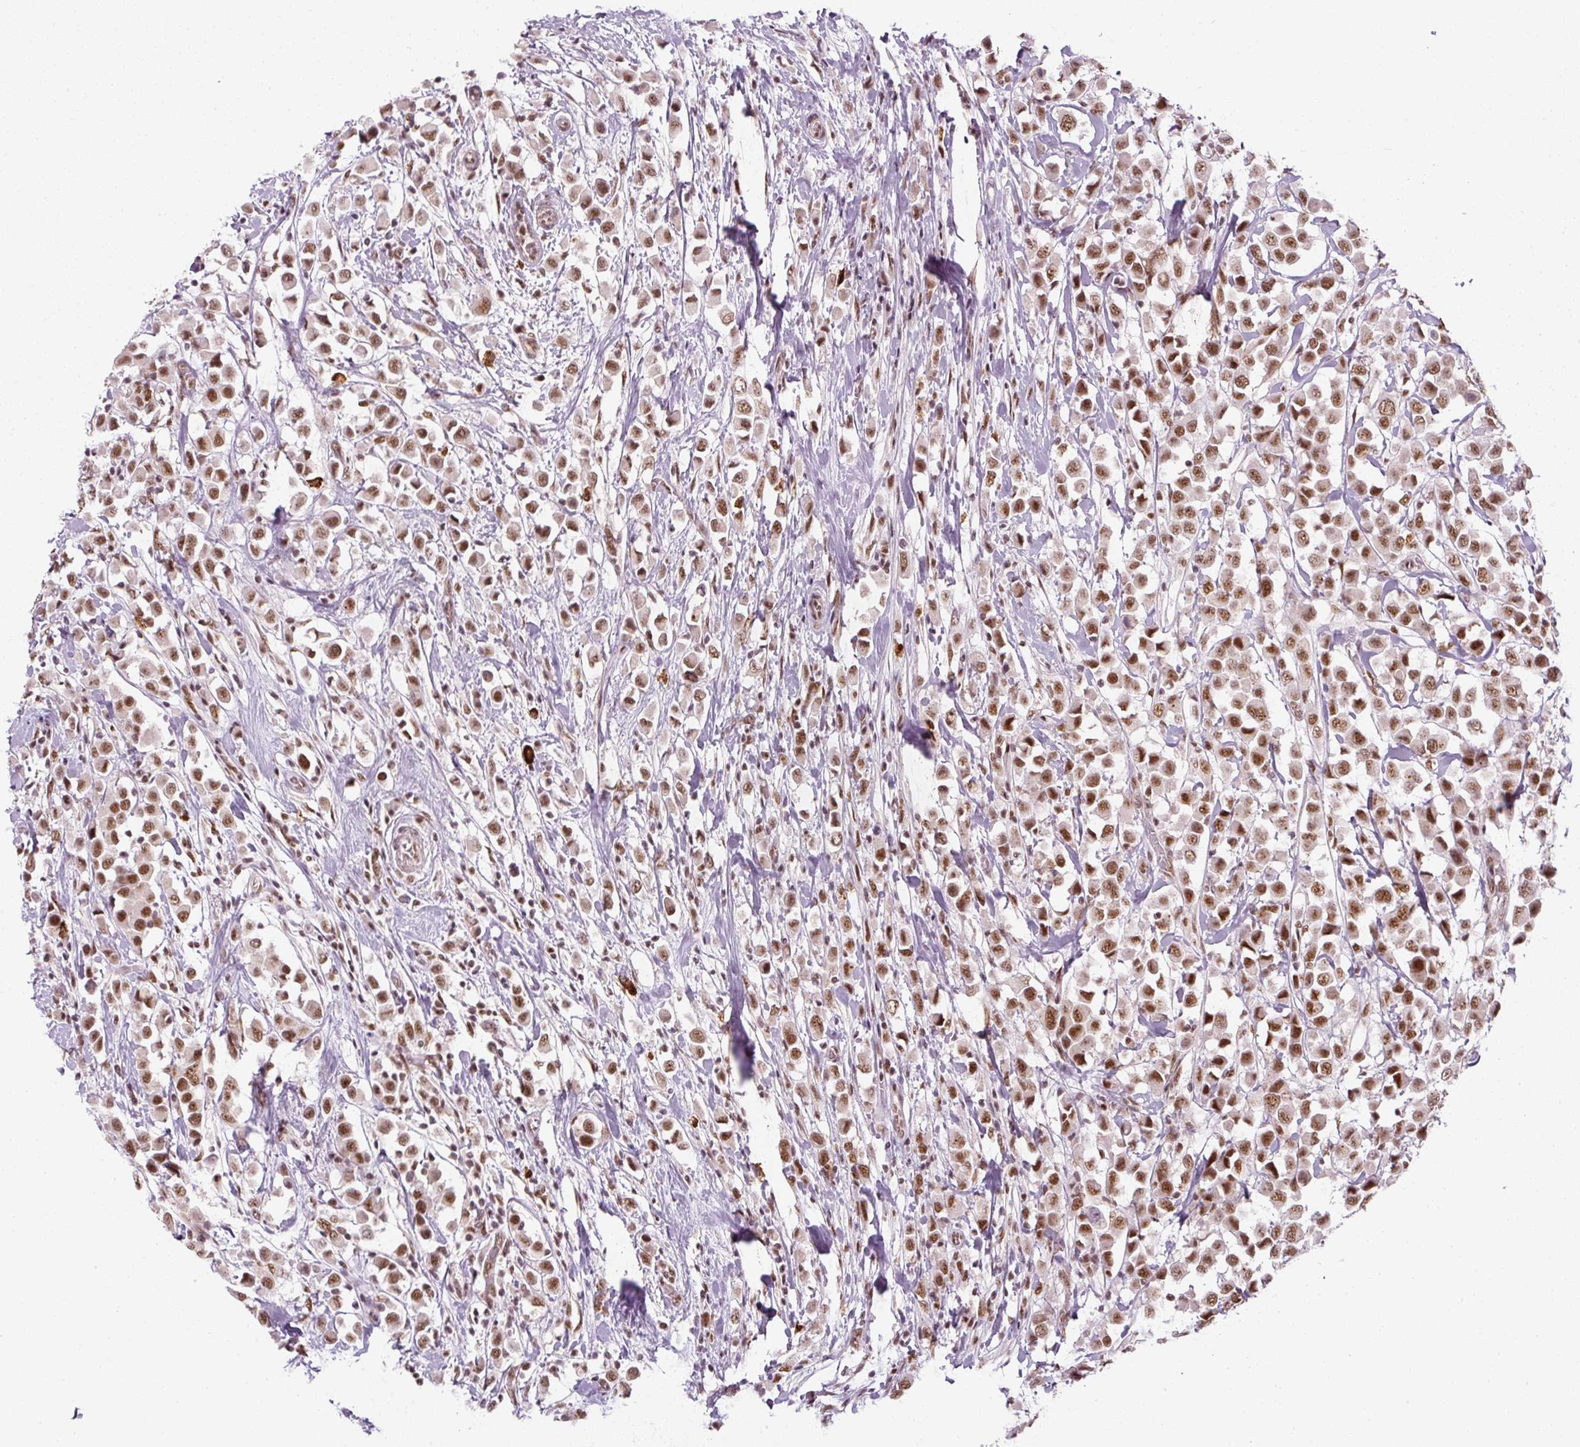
{"staining": {"intensity": "moderate", "quantity": ">75%", "location": "nuclear"}, "tissue": "breast cancer", "cell_type": "Tumor cells", "image_type": "cancer", "snomed": [{"axis": "morphology", "description": "Duct carcinoma"}, {"axis": "topography", "description": "Breast"}], "caption": "Brown immunohistochemical staining in breast infiltrating ductal carcinoma exhibits moderate nuclear expression in about >75% of tumor cells.", "gene": "U2AF2", "patient": {"sex": "female", "age": 61}}